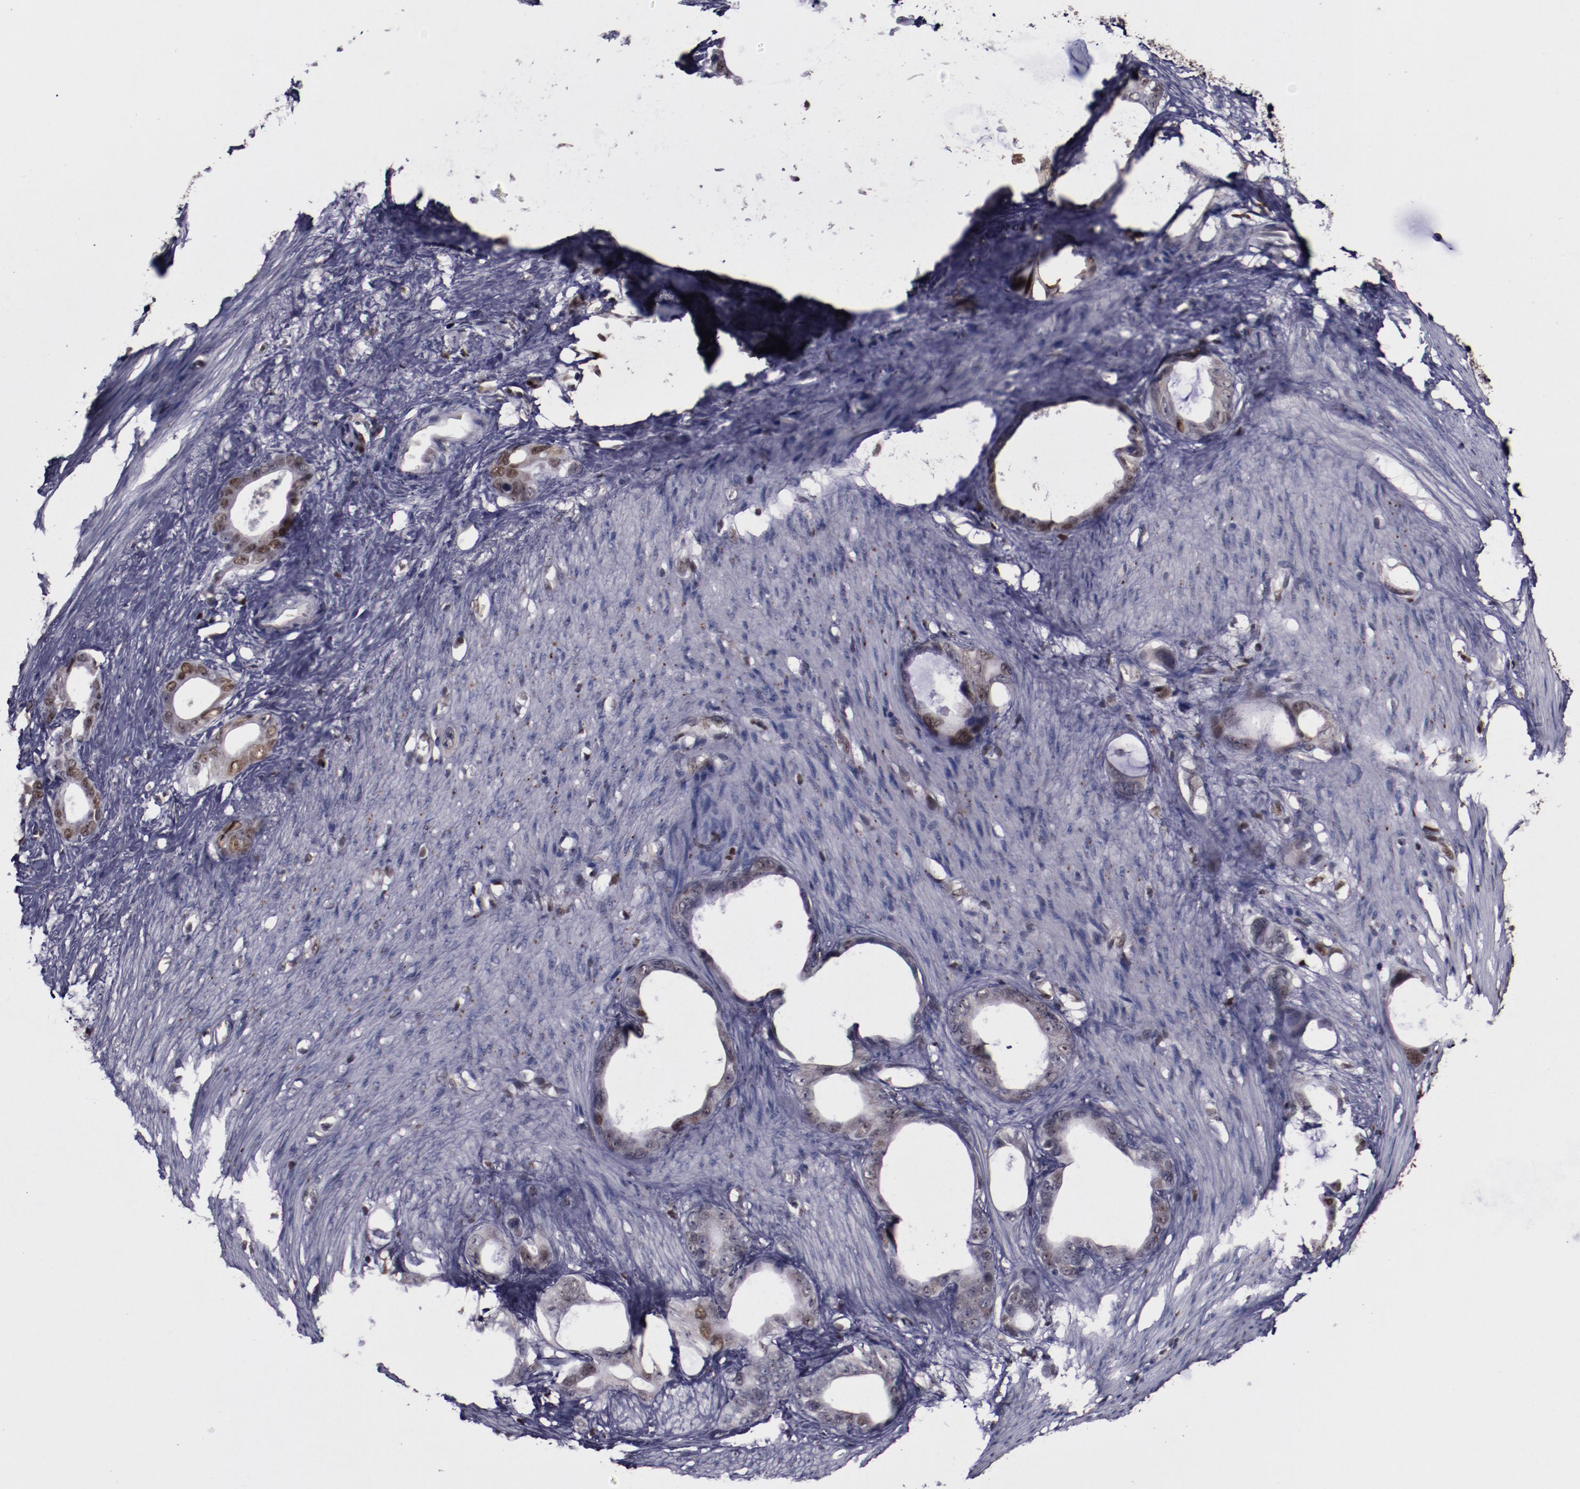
{"staining": {"intensity": "moderate", "quantity": "25%-75%", "location": "nuclear"}, "tissue": "stomach cancer", "cell_type": "Tumor cells", "image_type": "cancer", "snomed": [{"axis": "morphology", "description": "Adenocarcinoma, NOS"}, {"axis": "topography", "description": "Stomach"}], "caption": "This is a photomicrograph of immunohistochemistry (IHC) staining of adenocarcinoma (stomach), which shows moderate positivity in the nuclear of tumor cells.", "gene": "CHEK2", "patient": {"sex": "female", "age": 75}}